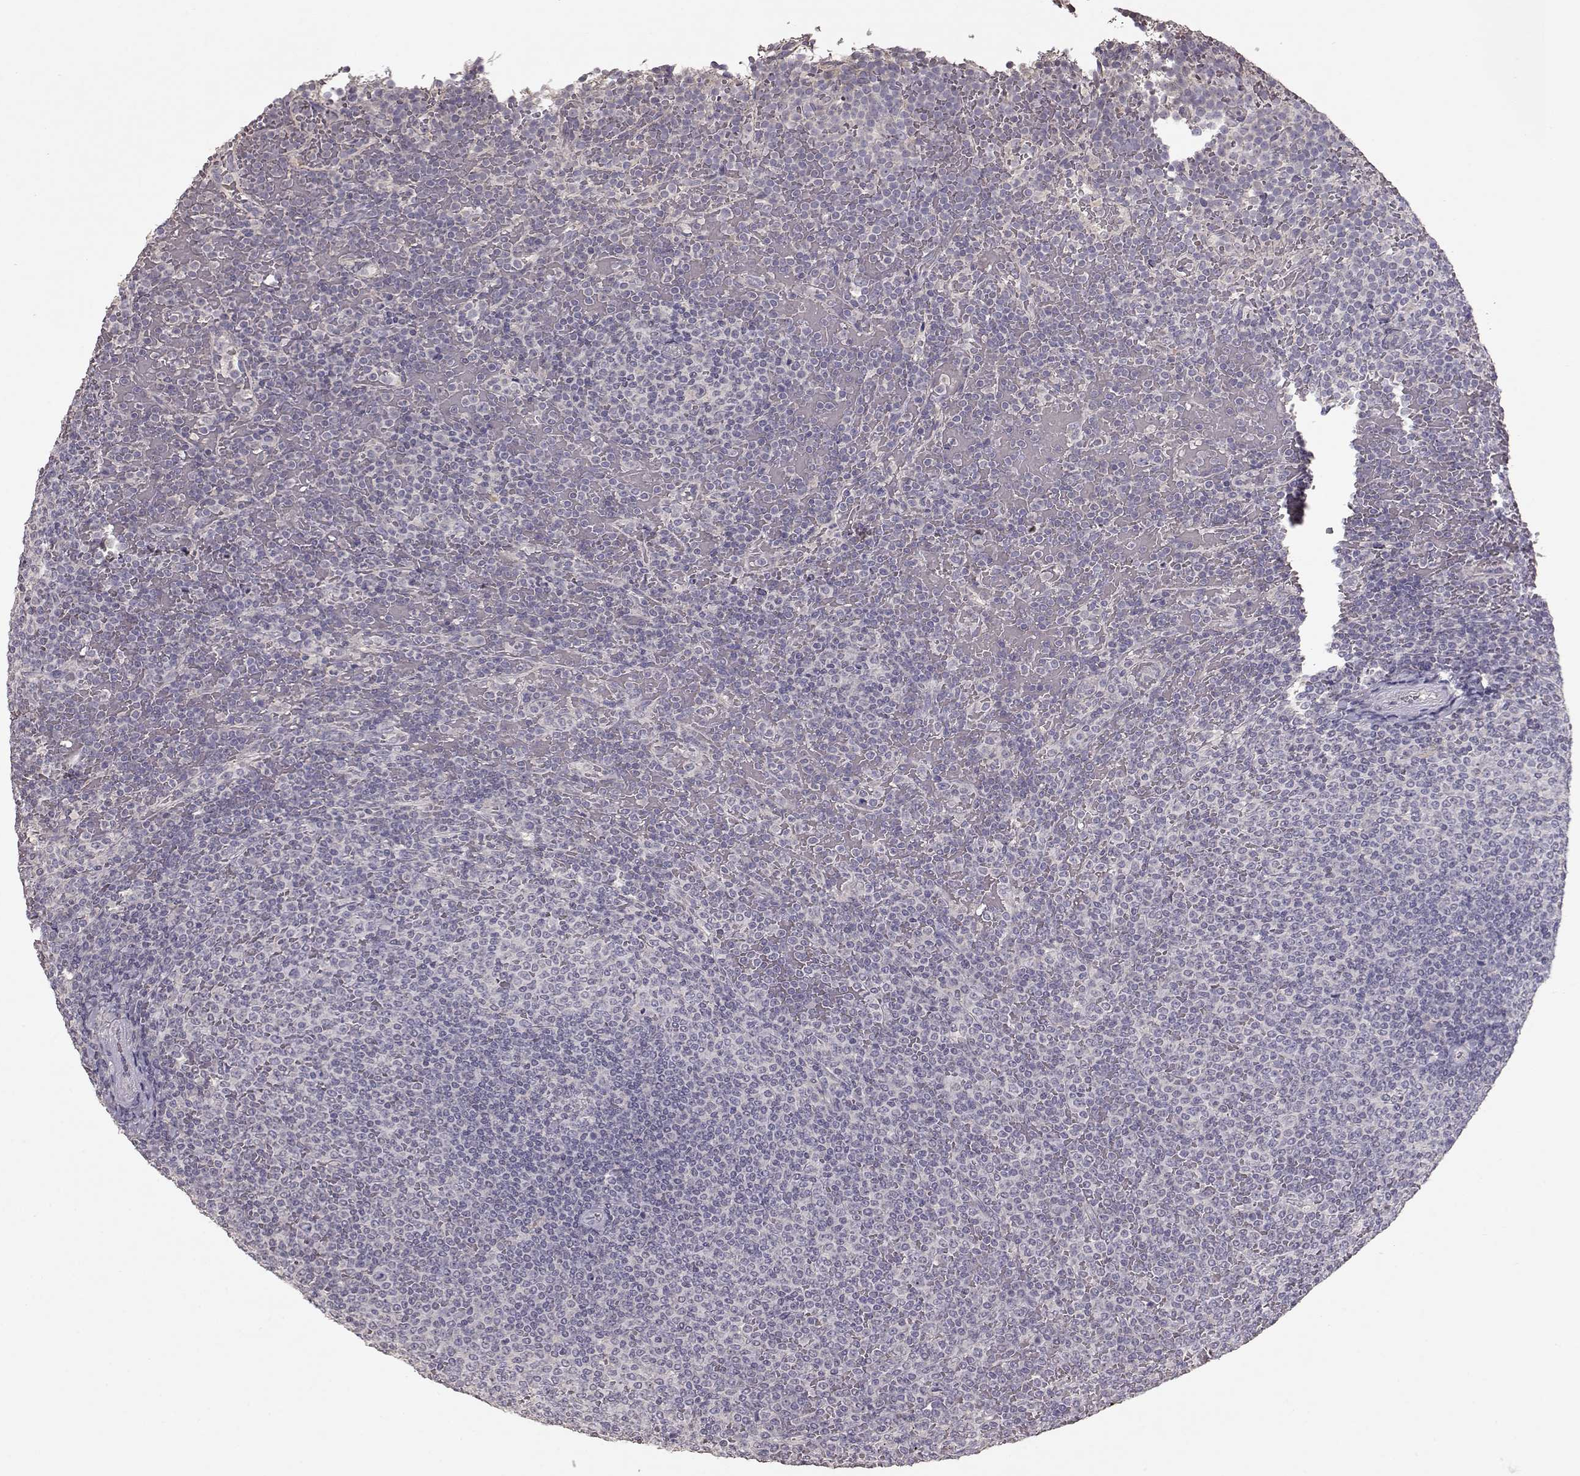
{"staining": {"intensity": "negative", "quantity": "none", "location": "none"}, "tissue": "lymphoma", "cell_type": "Tumor cells", "image_type": "cancer", "snomed": [{"axis": "morphology", "description": "Malignant lymphoma, non-Hodgkin's type, Low grade"}, {"axis": "topography", "description": "Spleen"}], "caption": "A high-resolution image shows IHC staining of lymphoma, which demonstrates no significant positivity in tumor cells.", "gene": "PMCH", "patient": {"sex": "female", "age": 77}}